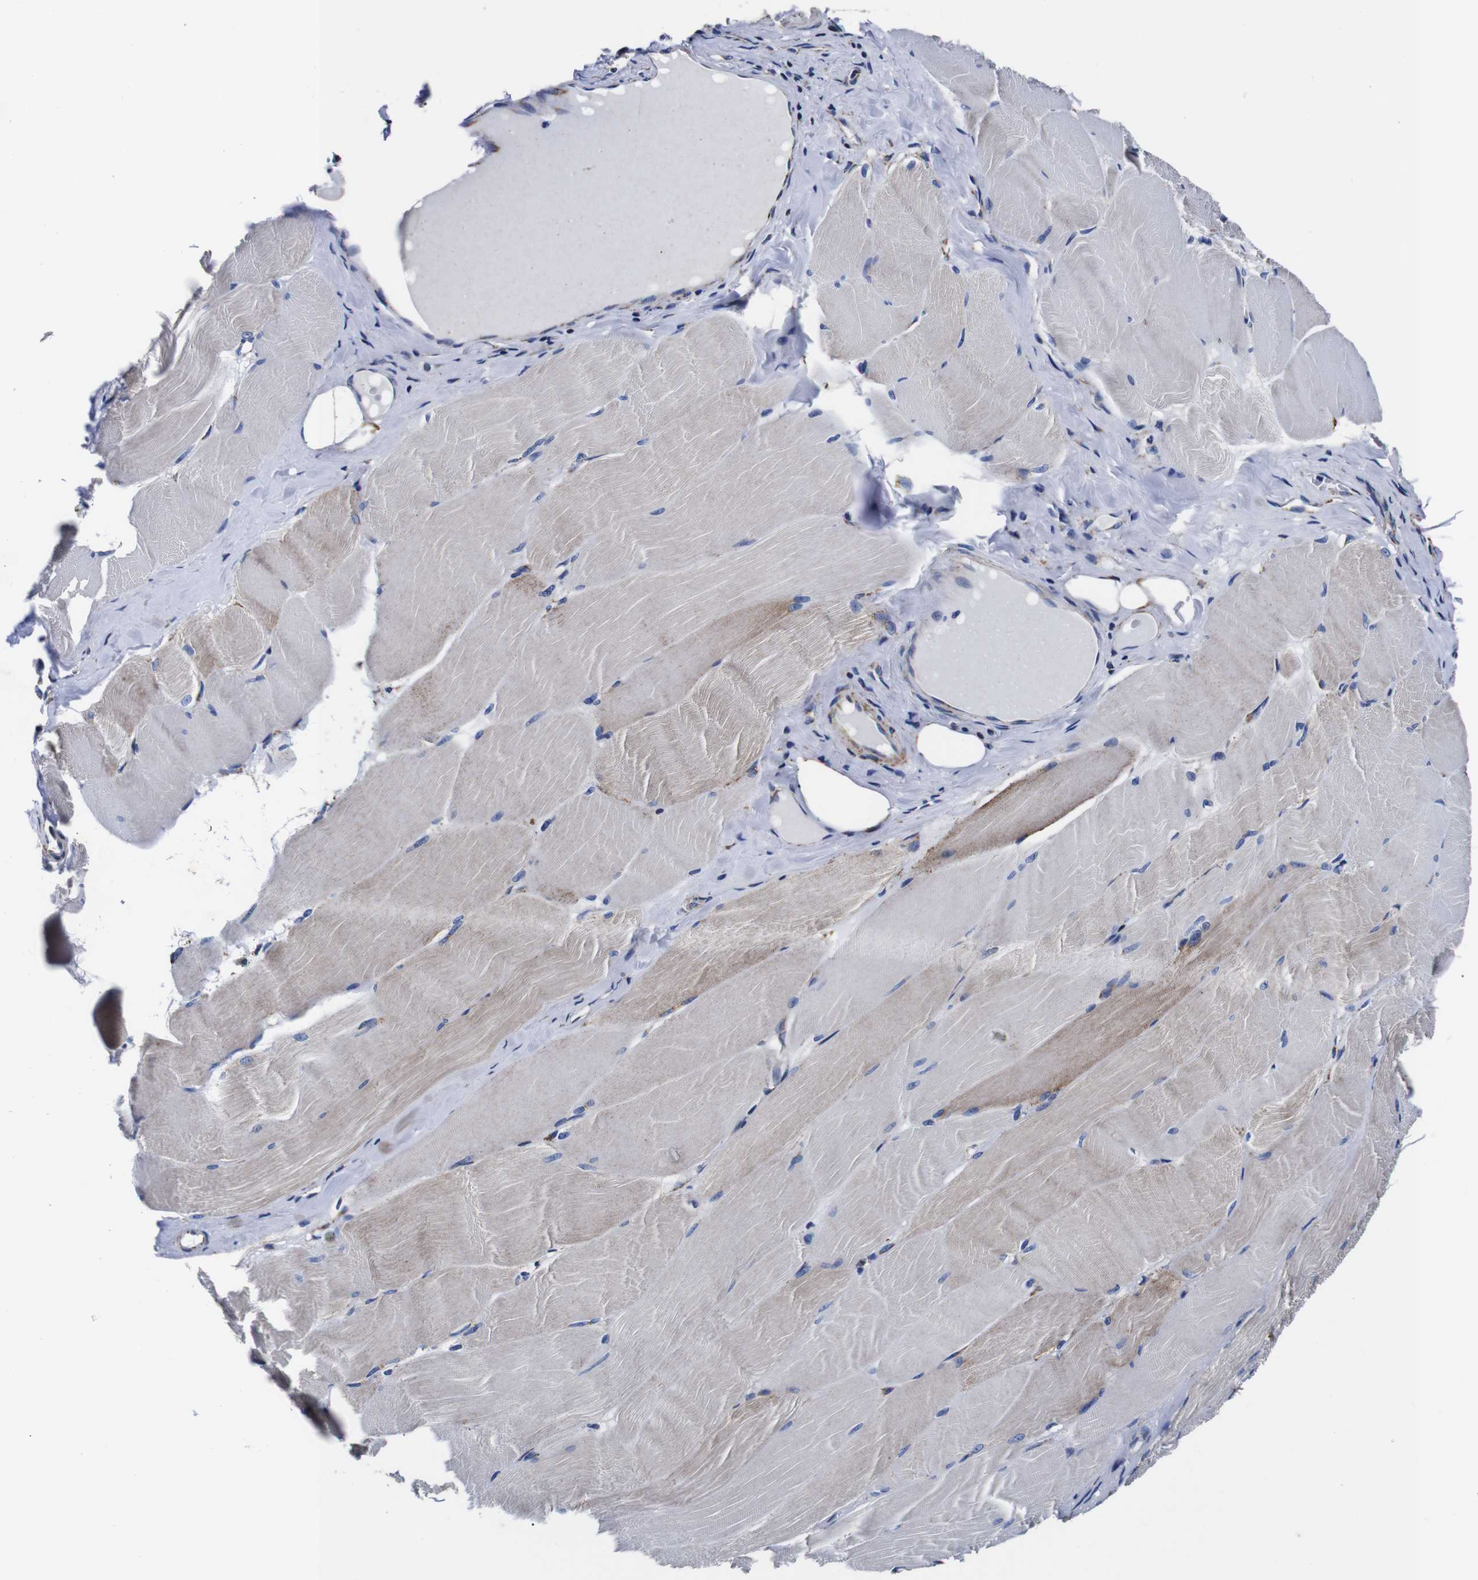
{"staining": {"intensity": "moderate", "quantity": "25%-75%", "location": "cytoplasmic/membranous"}, "tissue": "skeletal muscle", "cell_type": "Myocytes", "image_type": "normal", "snomed": [{"axis": "morphology", "description": "Normal tissue, NOS"}, {"axis": "morphology", "description": "Squamous cell carcinoma, NOS"}, {"axis": "topography", "description": "Skeletal muscle"}], "caption": "Protein analysis of benign skeletal muscle reveals moderate cytoplasmic/membranous expression in approximately 25%-75% of myocytes. (DAB IHC with brightfield microscopy, high magnification).", "gene": "FKBP9", "patient": {"sex": "male", "age": 51}}